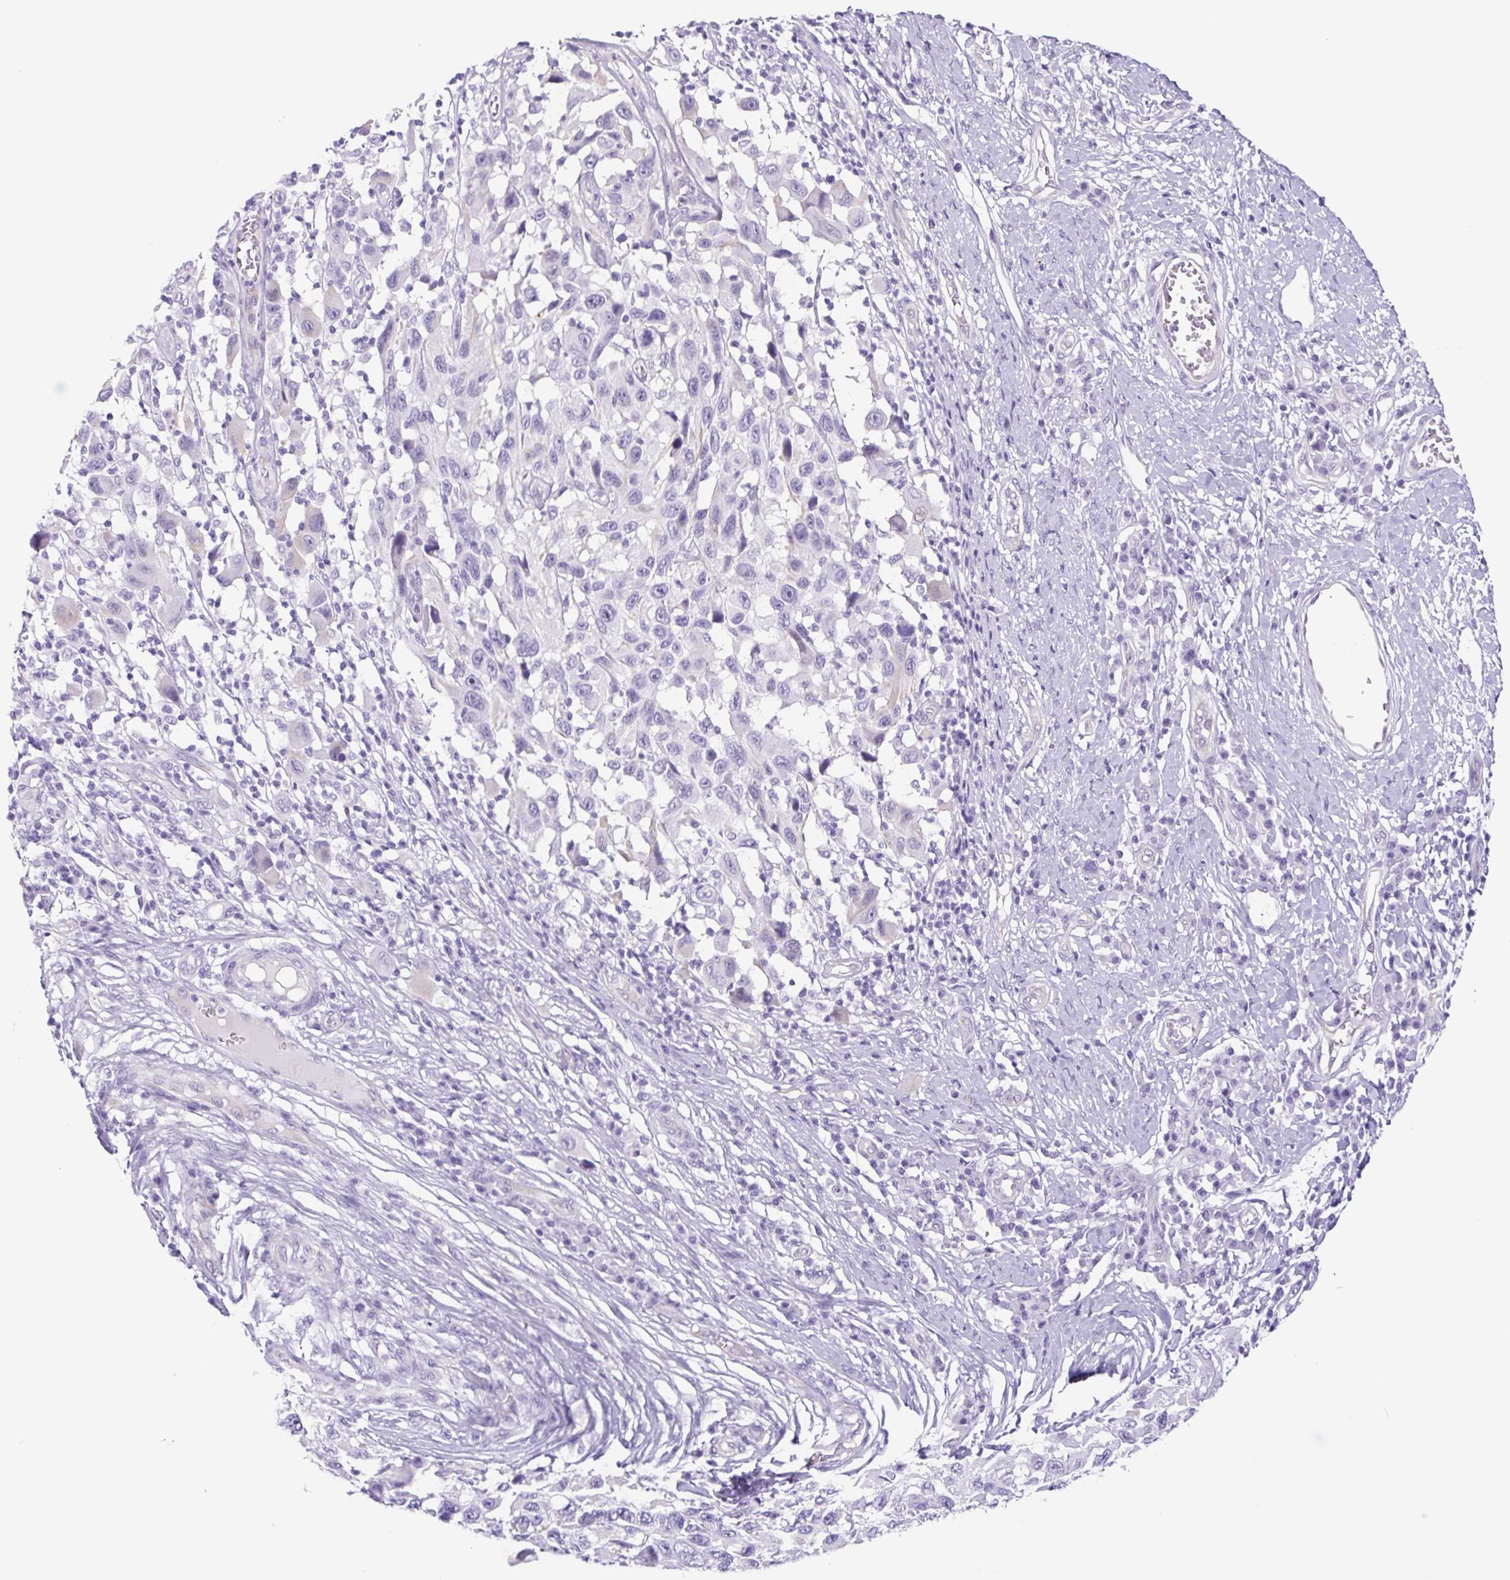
{"staining": {"intensity": "negative", "quantity": "none", "location": "none"}, "tissue": "melanoma", "cell_type": "Tumor cells", "image_type": "cancer", "snomed": [{"axis": "morphology", "description": "Malignant melanoma, NOS"}, {"axis": "topography", "description": "Skin"}], "caption": "Protein analysis of melanoma displays no significant expression in tumor cells.", "gene": "CYP21A2", "patient": {"sex": "male", "age": 53}}